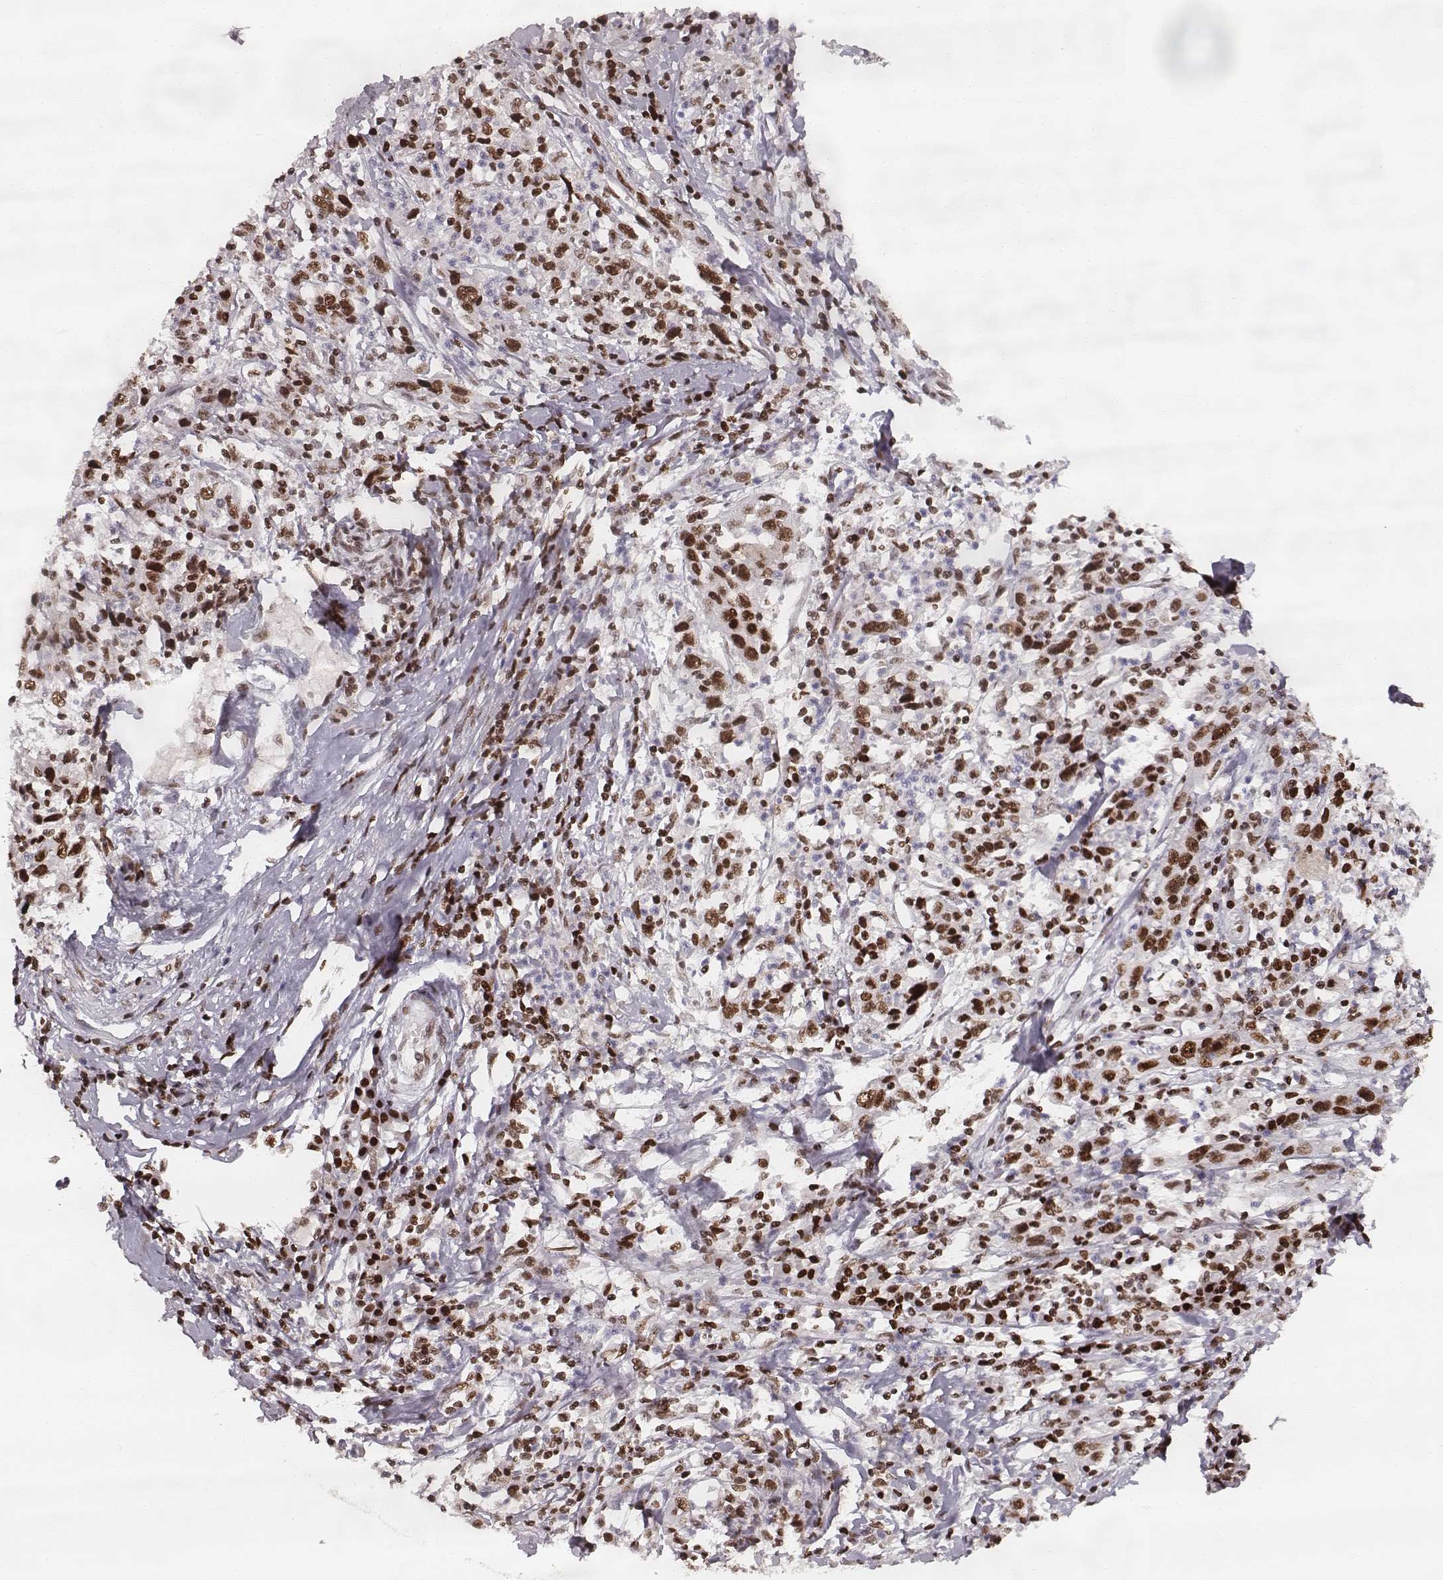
{"staining": {"intensity": "strong", "quantity": ">75%", "location": "nuclear"}, "tissue": "cervical cancer", "cell_type": "Tumor cells", "image_type": "cancer", "snomed": [{"axis": "morphology", "description": "Squamous cell carcinoma, NOS"}, {"axis": "topography", "description": "Cervix"}], "caption": "About >75% of tumor cells in cervical squamous cell carcinoma show strong nuclear protein expression as visualized by brown immunohistochemical staining.", "gene": "PARP1", "patient": {"sex": "female", "age": 46}}